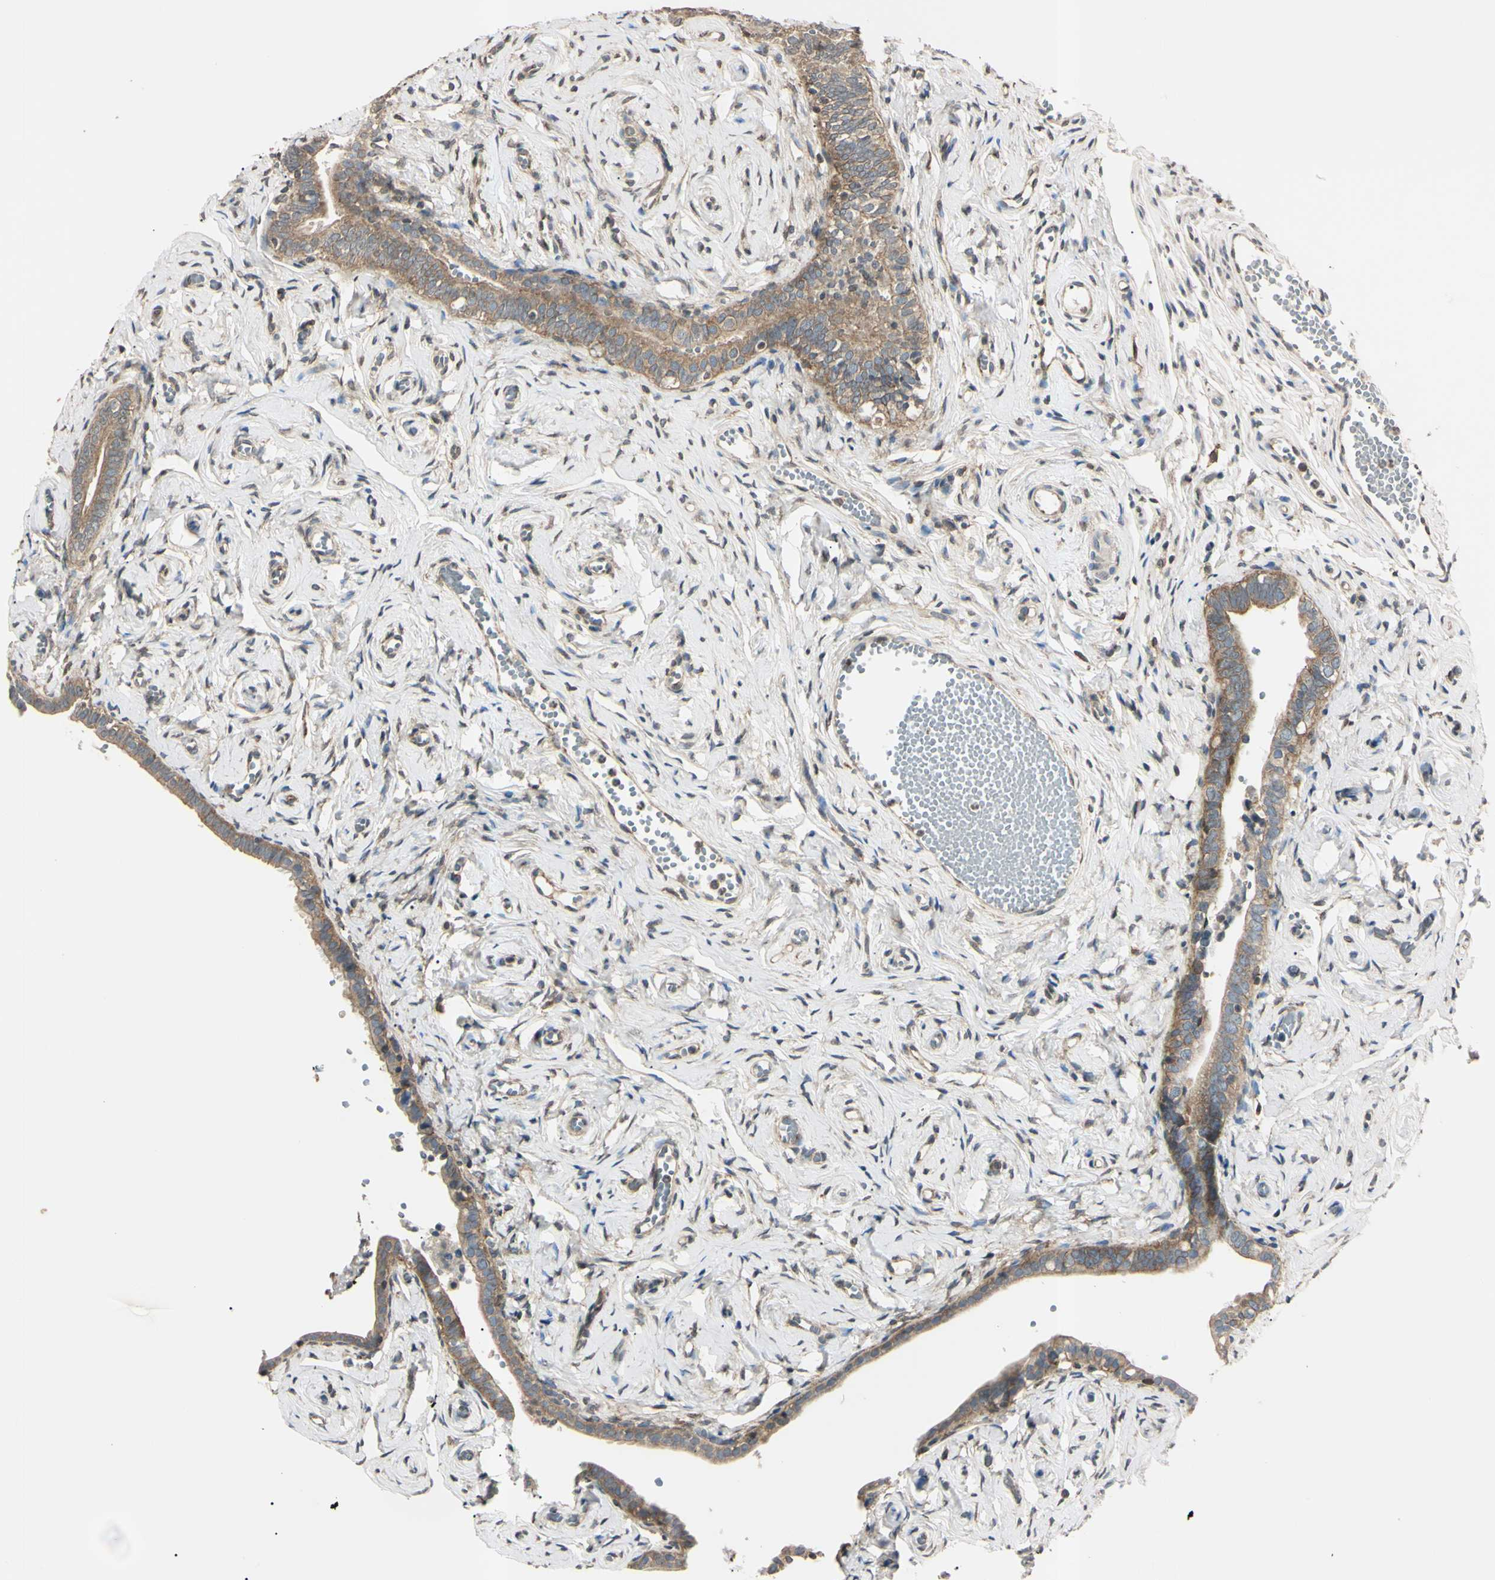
{"staining": {"intensity": "weak", "quantity": "<25%", "location": "cytoplasmic/membranous"}, "tissue": "fallopian tube", "cell_type": "Glandular cells", "image_type": "normal", "snomed": [{"axis": "morphology", "description": "Normal tissue, NOS"}, {"axis": "topography", "description": "Fallopian tube"}], "caption": "Fallopian tube was stained to show a protein in brown. There is no significant staining in glandular cells. (Brightfield microscopy of DAB (3,3'-diaminobenzidine) immunohistochemistry at high magnification).", "gene": "EPN1", "patient": {"sex": "female", "age": 71}}